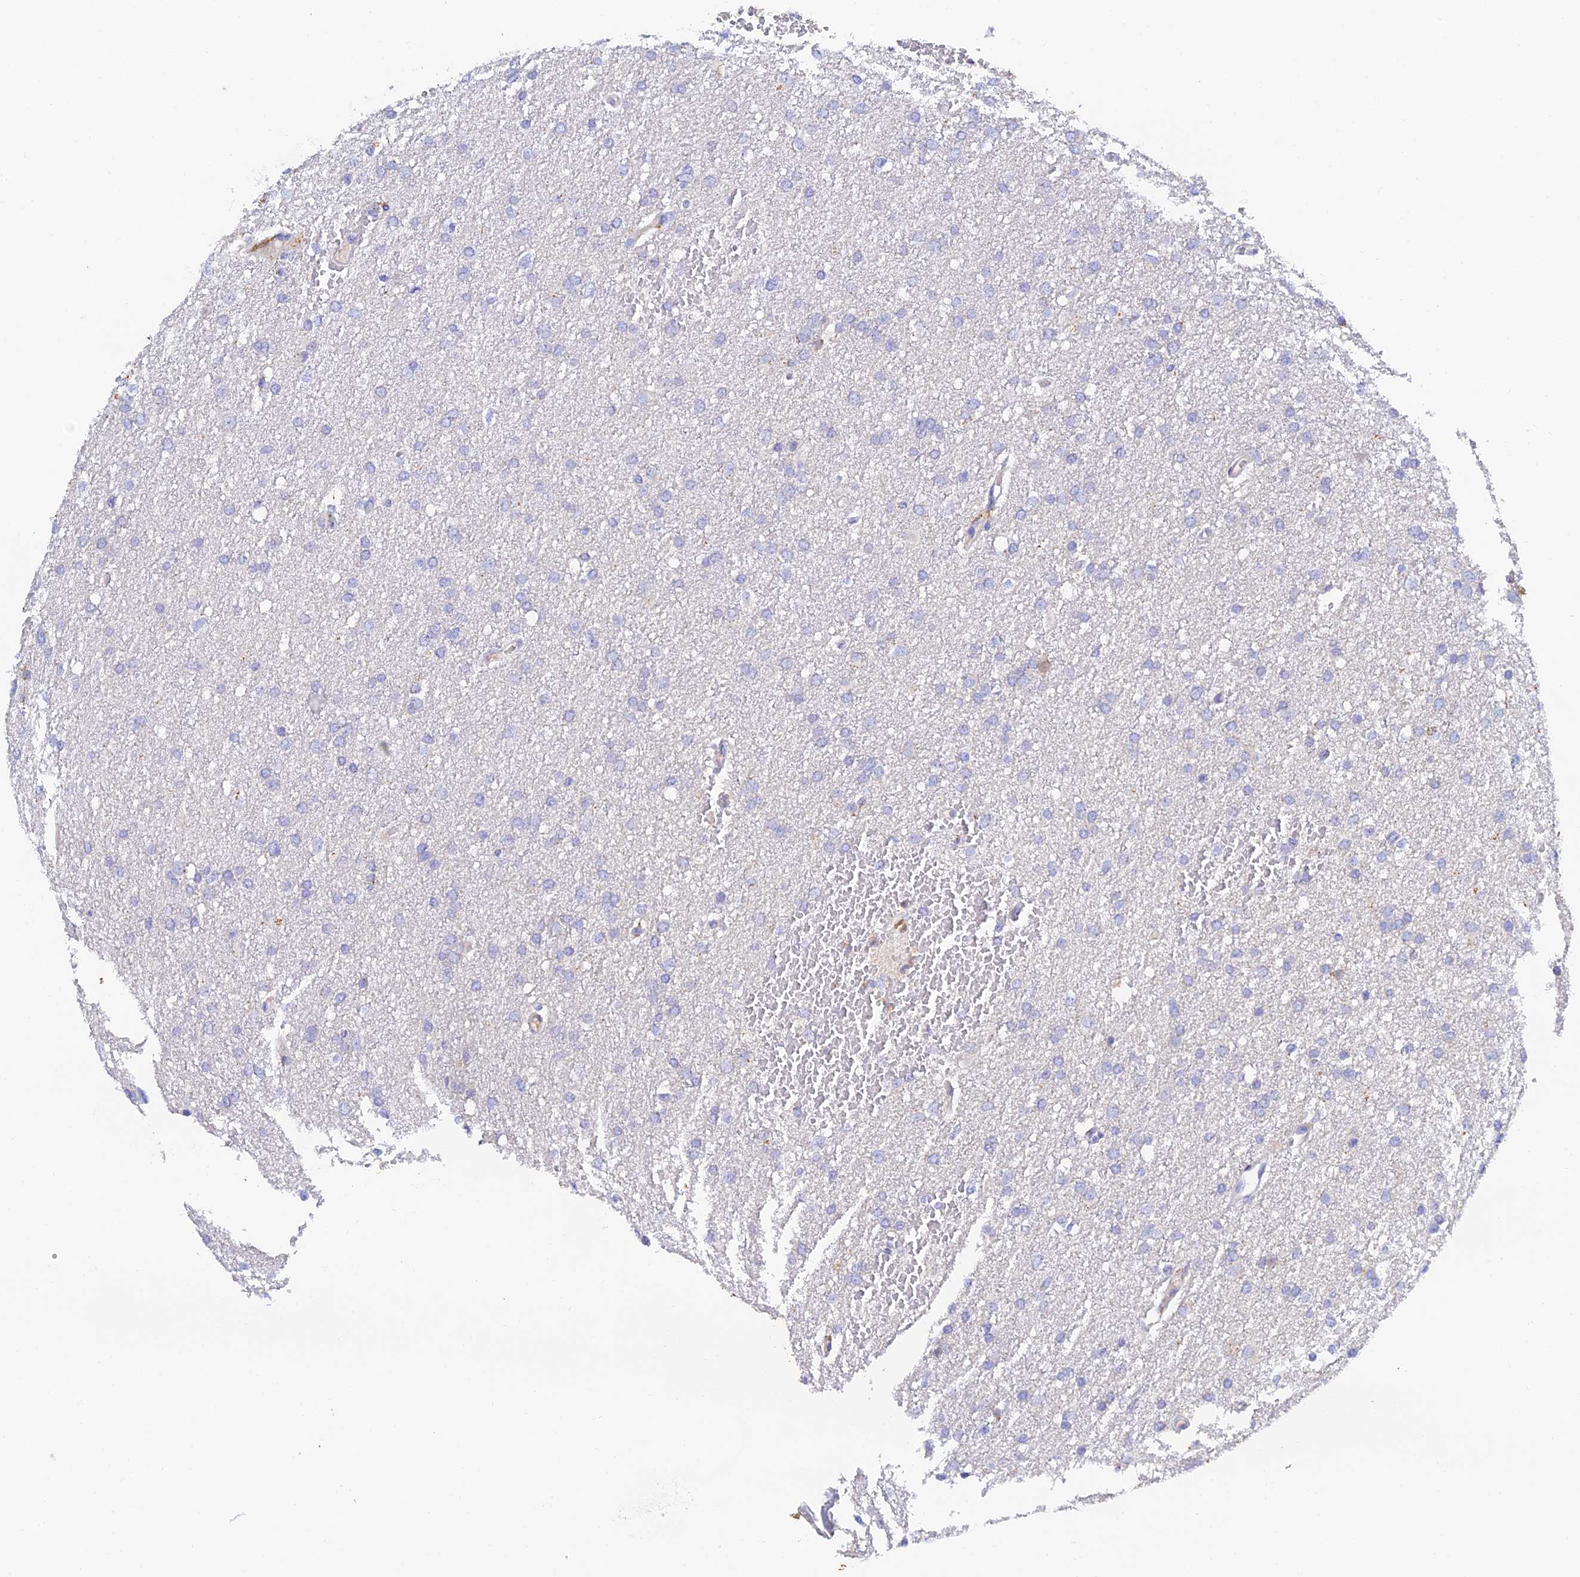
{"staining": {"intensity": "negative", "quantity": "none", "location": "none"}, "tissue": "glioma", "cell_type": "Tumor cells", "image_type": "cancer", "snomed": [{"axis": "morphology", "description": "Glioma, malignant, High grade"}, {"axis": "topography", "description": "Cerebral cortex"}], "caption": "The histopathology image demonstrates no staining of tumor cells in glioma.", "gene": "RPGRIP1L", "patient": {"sex": "female", "age": 36}}